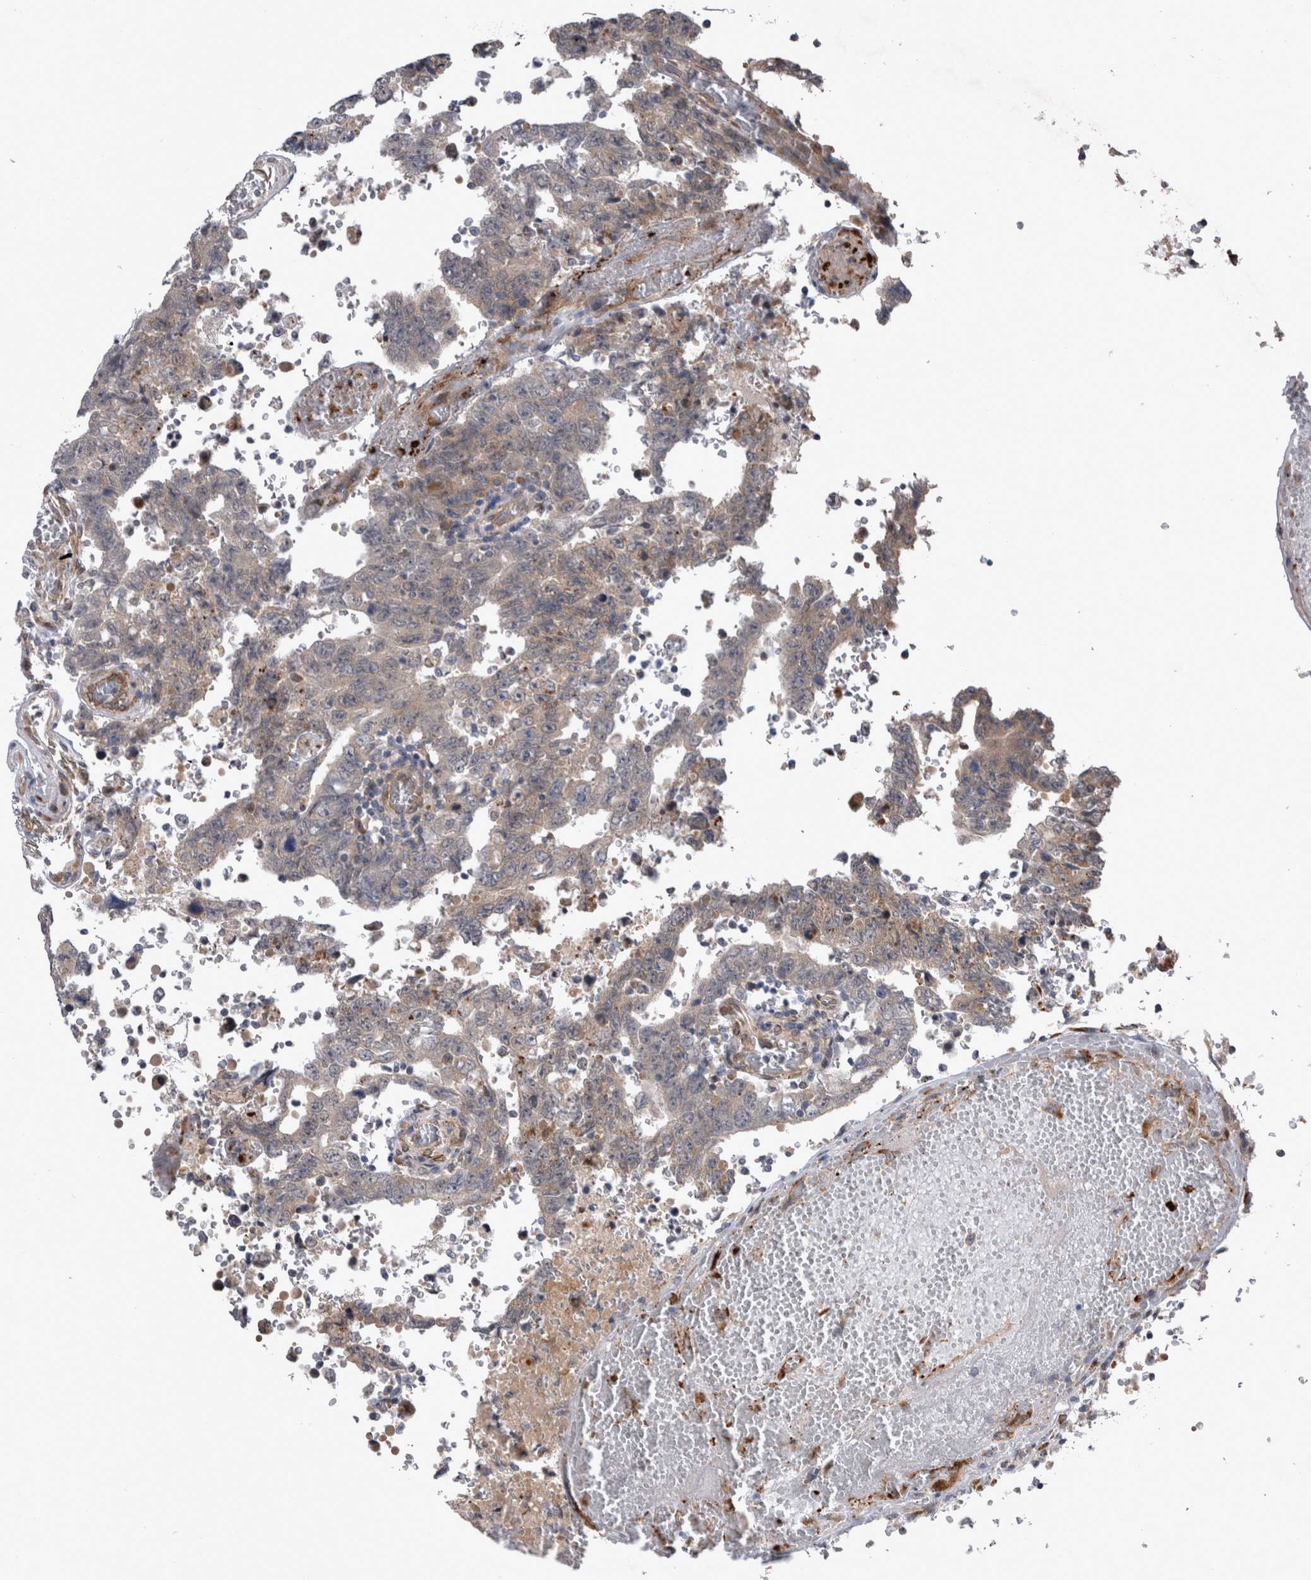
{"staining": {"intensity": "negative", "quantity": "none", "location": "none"}, "tissue": "testis cancer", "cell_type": "Tumor cells", "image_type": "cancer", "snomed": [{"axis": "morphology", "description": "Carcinoma, Embryonal, NOS"}, {"axis": "topography", "description": "Testis"}], "caption": "Tumor cells show no significant expression in testis cancer (embryonal carcinoma).", "gene": "DDX6", "patient": {"sex": "male", "age": 26}}